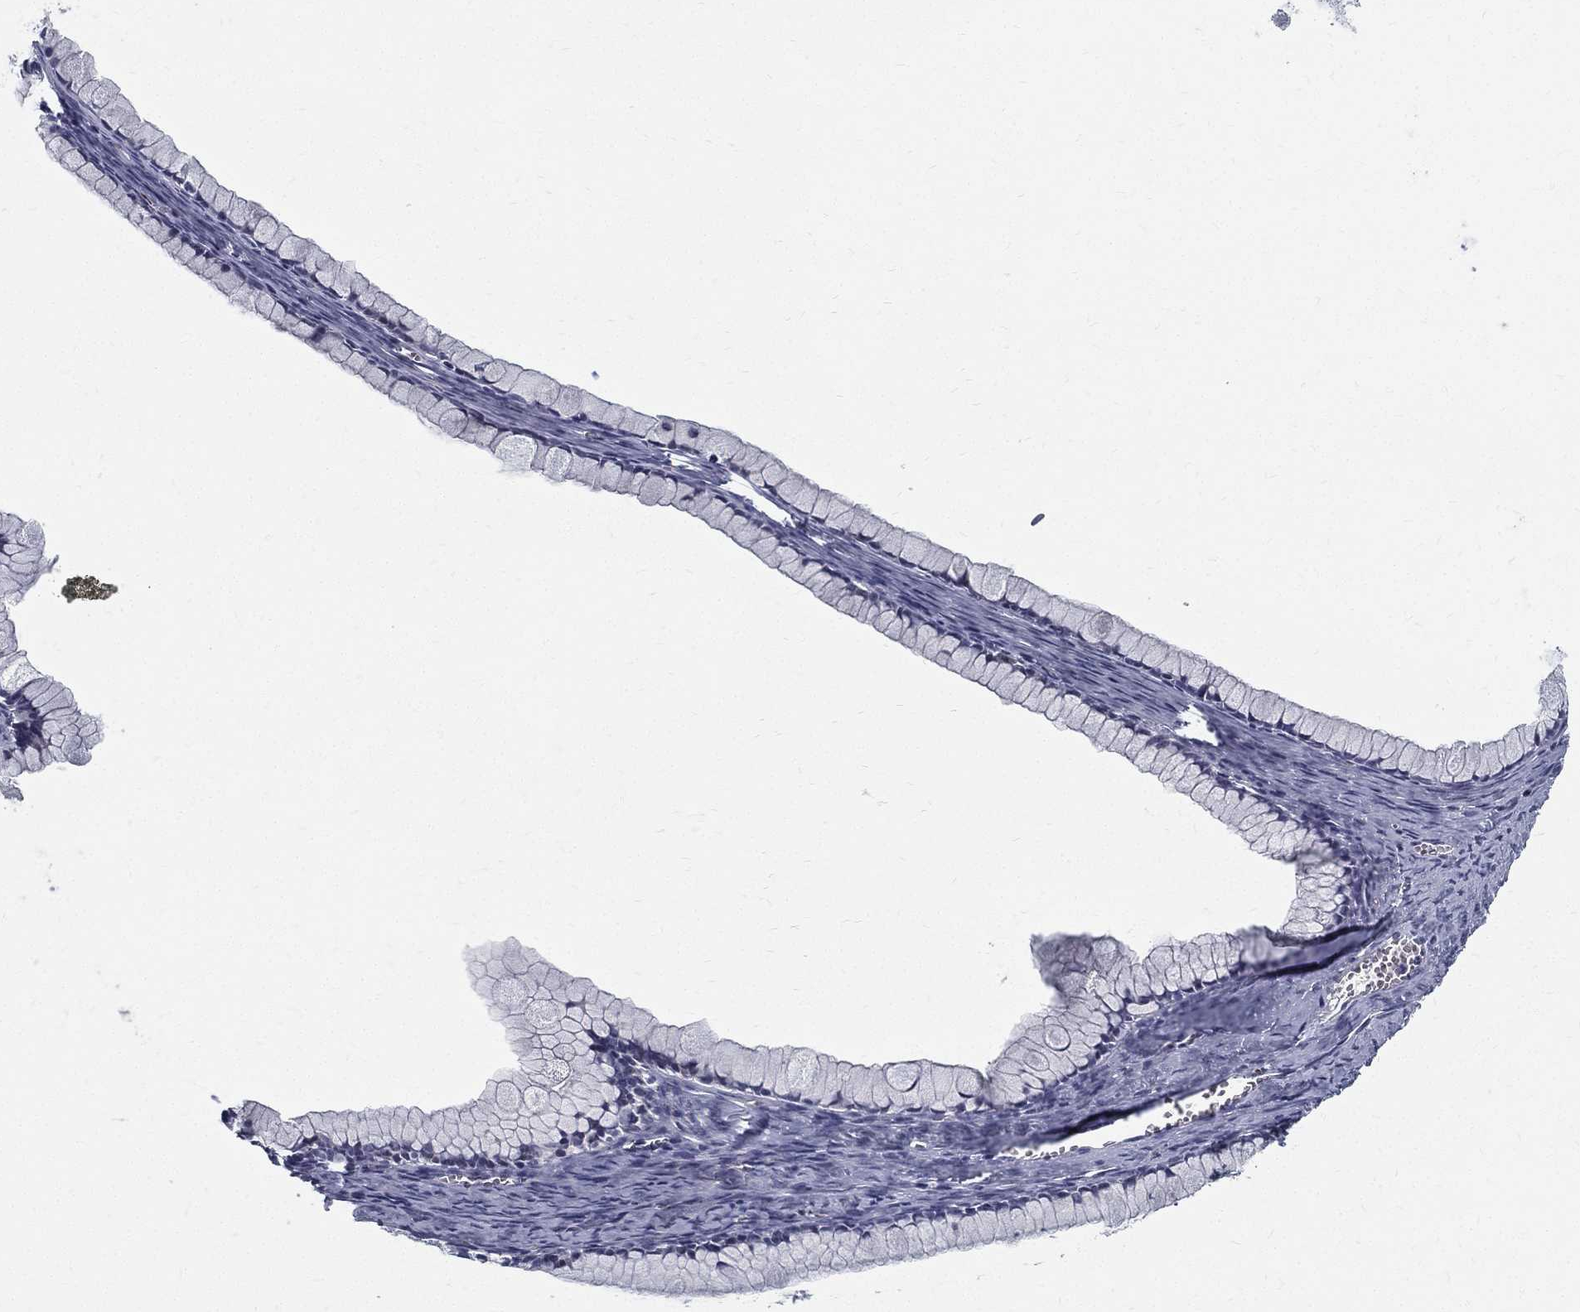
{"staining": {"intensity": "negative", "quantity": "none", "location": "none"}, "tissue": "ovarian cancer", "cell_type": "Tumor cells", "image_type": "cancer", "snomed": [{"axis": "morphology", "description": "Cystadenocarcinoma, mucinous, NOS"}, {"axis": "topography", "description": "Ovary"}], "caption": "Photomicrograph shows no protein expression in tumor cells of ovarian cancer (mucinous cystadenocarcinoma) tissue.", "gene": "SPPL2C", "patient": {"sex": "female", "age": 41}}